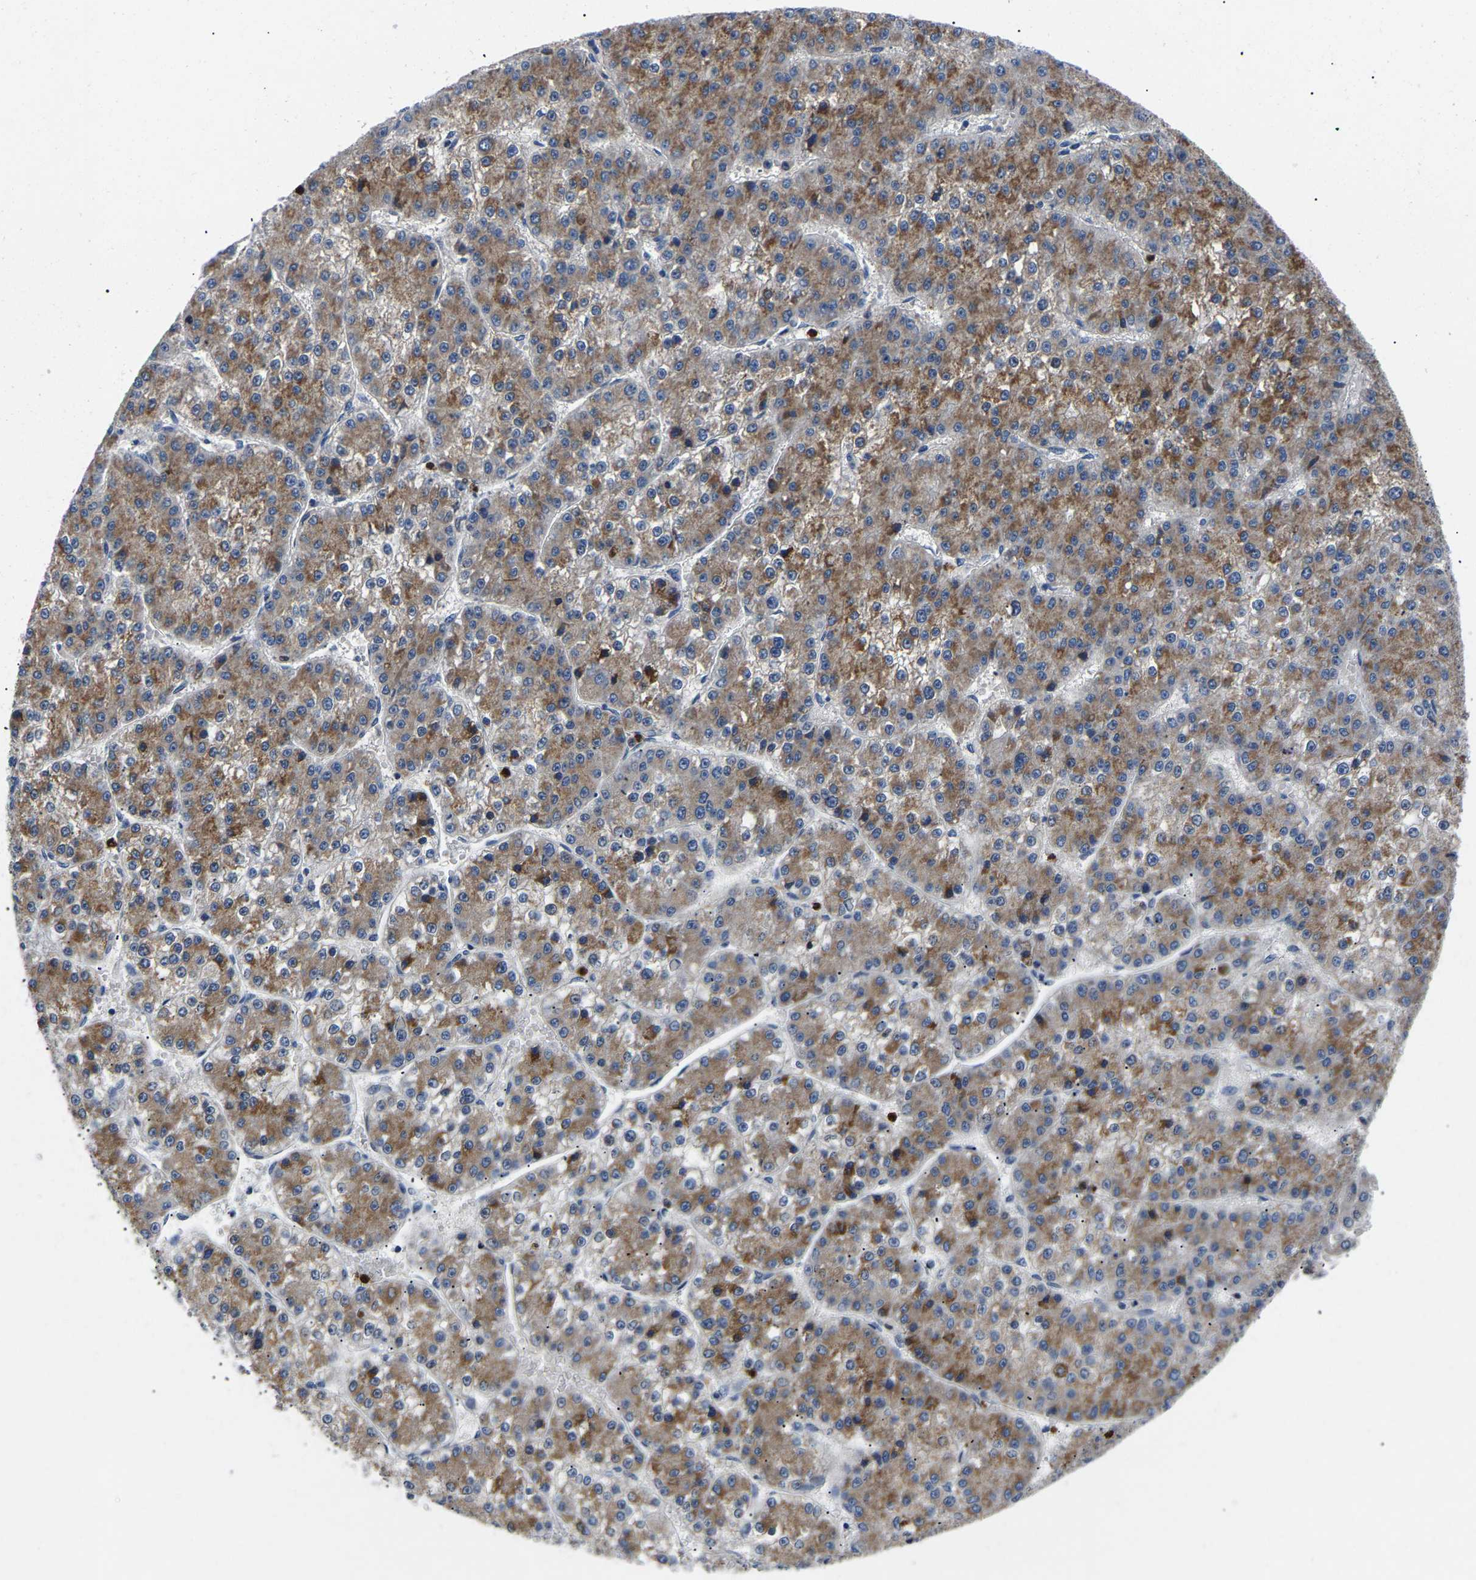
{"staining": {"intensity": "moderate", "quantity": ">75%", "location": "cytoplasmic/membranous"}, "tissue": "liver cancer", "cell_type": "Tumor cells", "image_type": "cancer", "snomed": [{"axis": "morphology", "description": "Carcinoma, Hepatocellular, NOS"}, {"axis": "topography", "description": "Liver"}], "caption": "There is medium levels of moderate cytoplasmic/membranous expression in tumor cells of liver cancer, as demonstrated by immunohistochemical staining (brown color).", "gene": "TOR1B", "patient": {"sex": "female", "age": 73}}